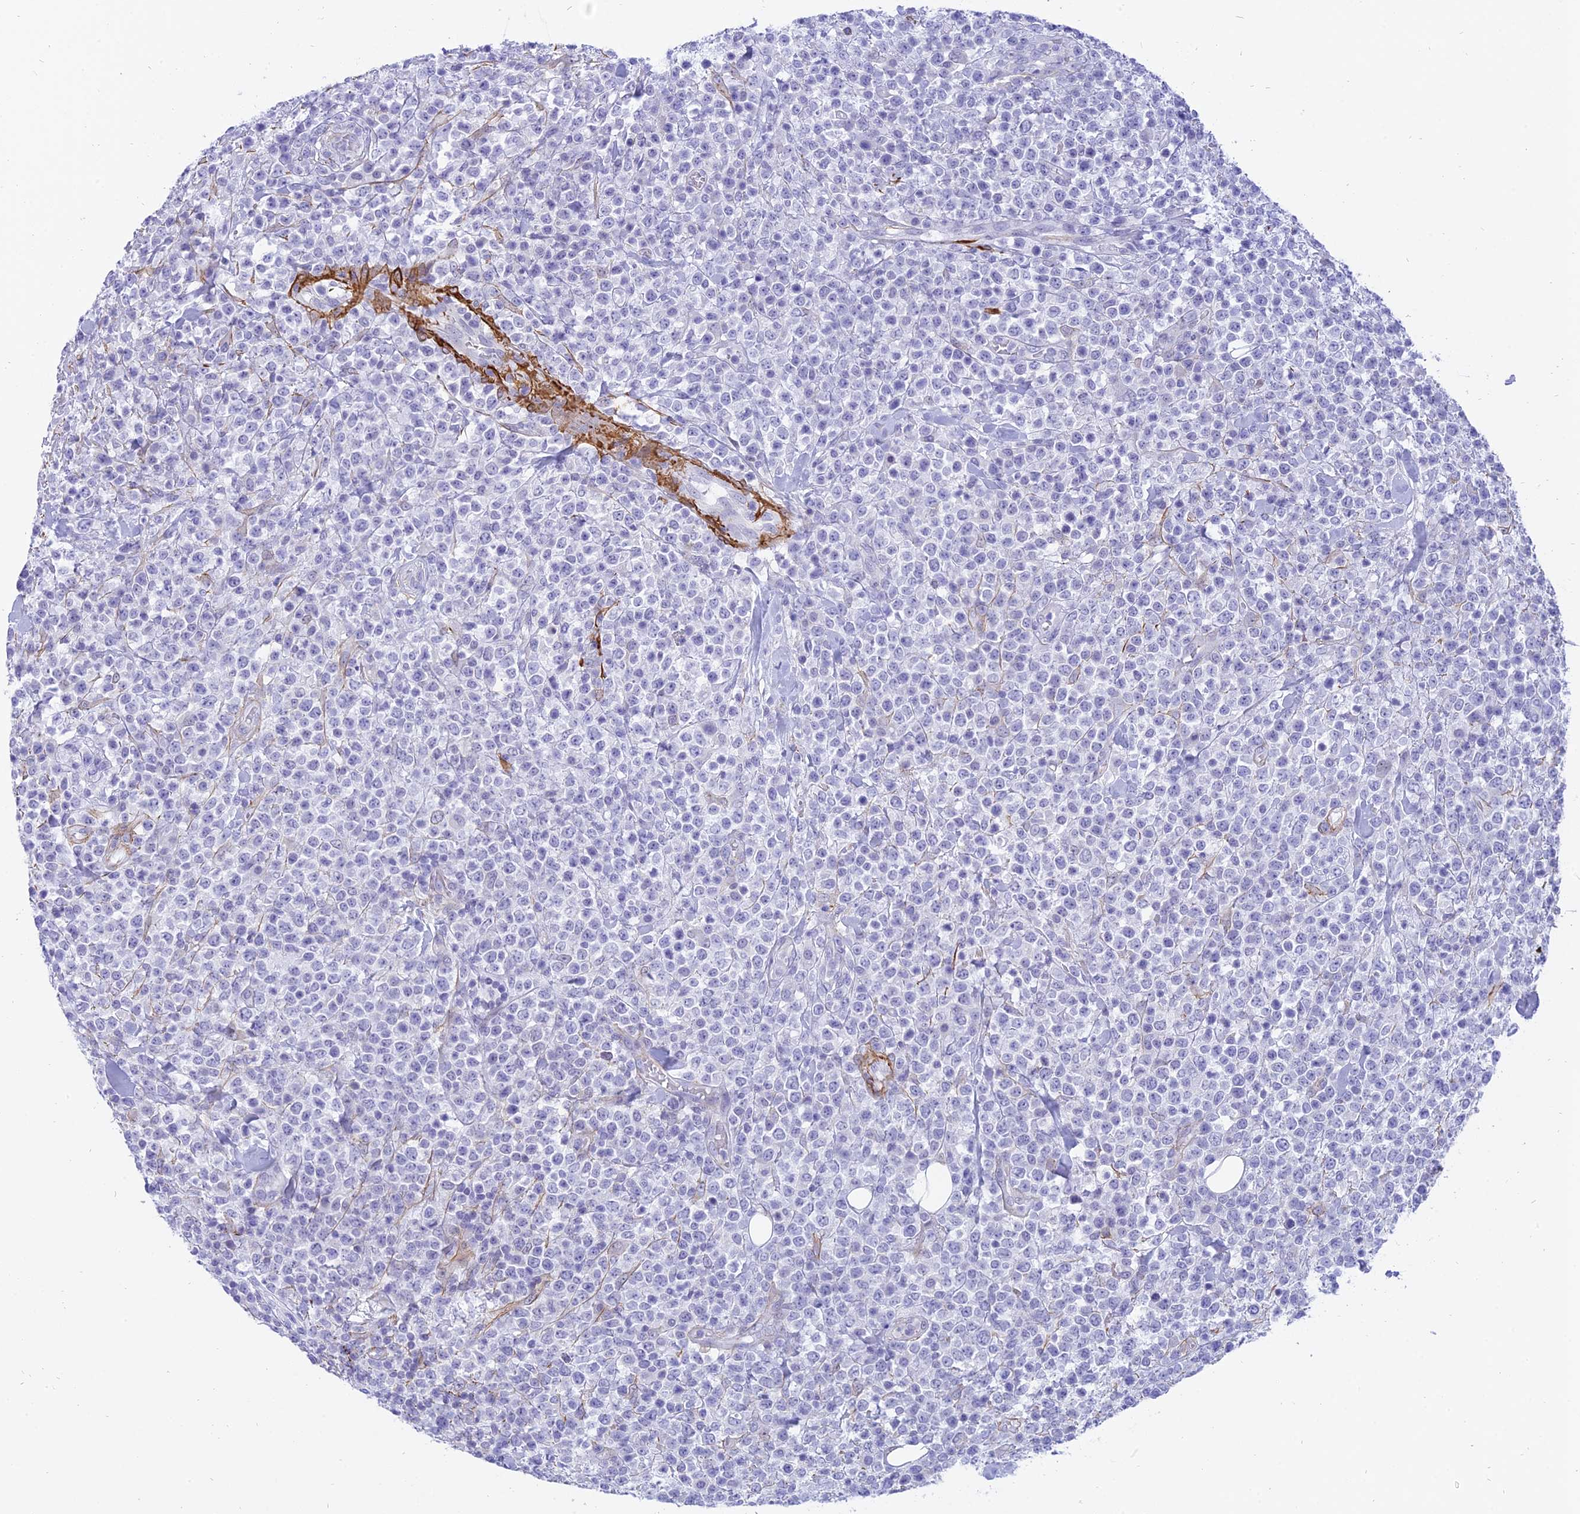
{"staining": {"intensity": "negative", "quantity": "none", "location": "none"}, "tissue": "lymphoma", "cell_type": "Tumor cells", "image_type": "cancer", "snomed": [{"axis": "morphology", "description": "Malignant lymphoma, non-Hodgkin's type, High grade"}, {"axis": "topography", "description": "Colon"}], "caption": "IHC photomicrograph of lymphoma stained for a protein (brown), which reveals no expression in tumor cells.", "gene": "CENPV", "patient": {"sex": "female", "age": 53}}